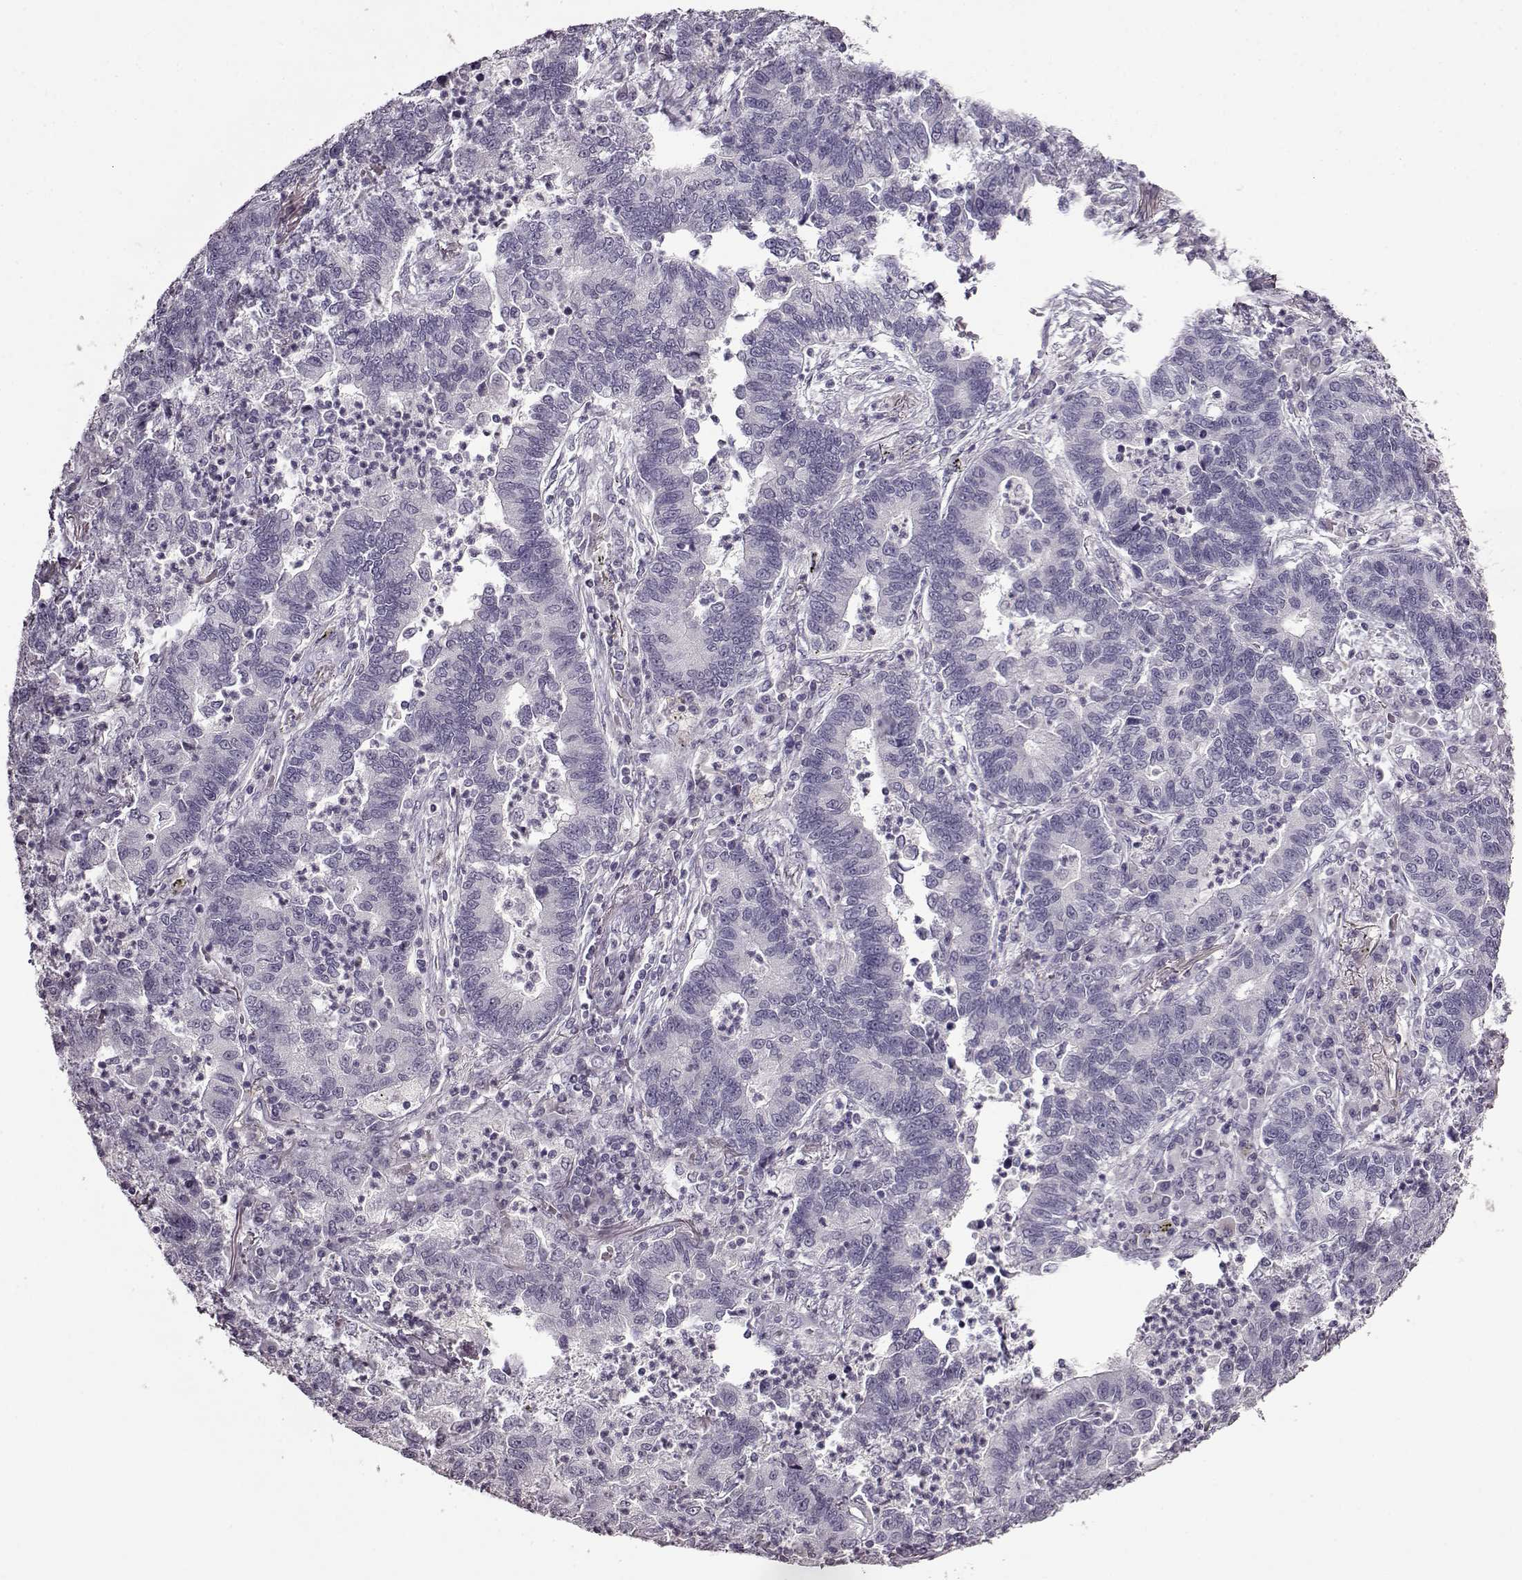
{"staining": {"intensity": "negative", "quantity": "none", "location": "none"}, "tissue": "lung cancer", "cell_type": "Tumor cells", "image_type": "cancer", "snomed": [{"axis": "morphology", "description": "Adenocarcinoma, NOS"}, {"axis": "topography", "description": "Lung"}], "caption": "Immunohistochemical staining of human lung adenocarcinoma demonstrates no significant positivity in tumor cells.", "gene": "FSHB", "patient": {"sex": "female", "age": 57}}